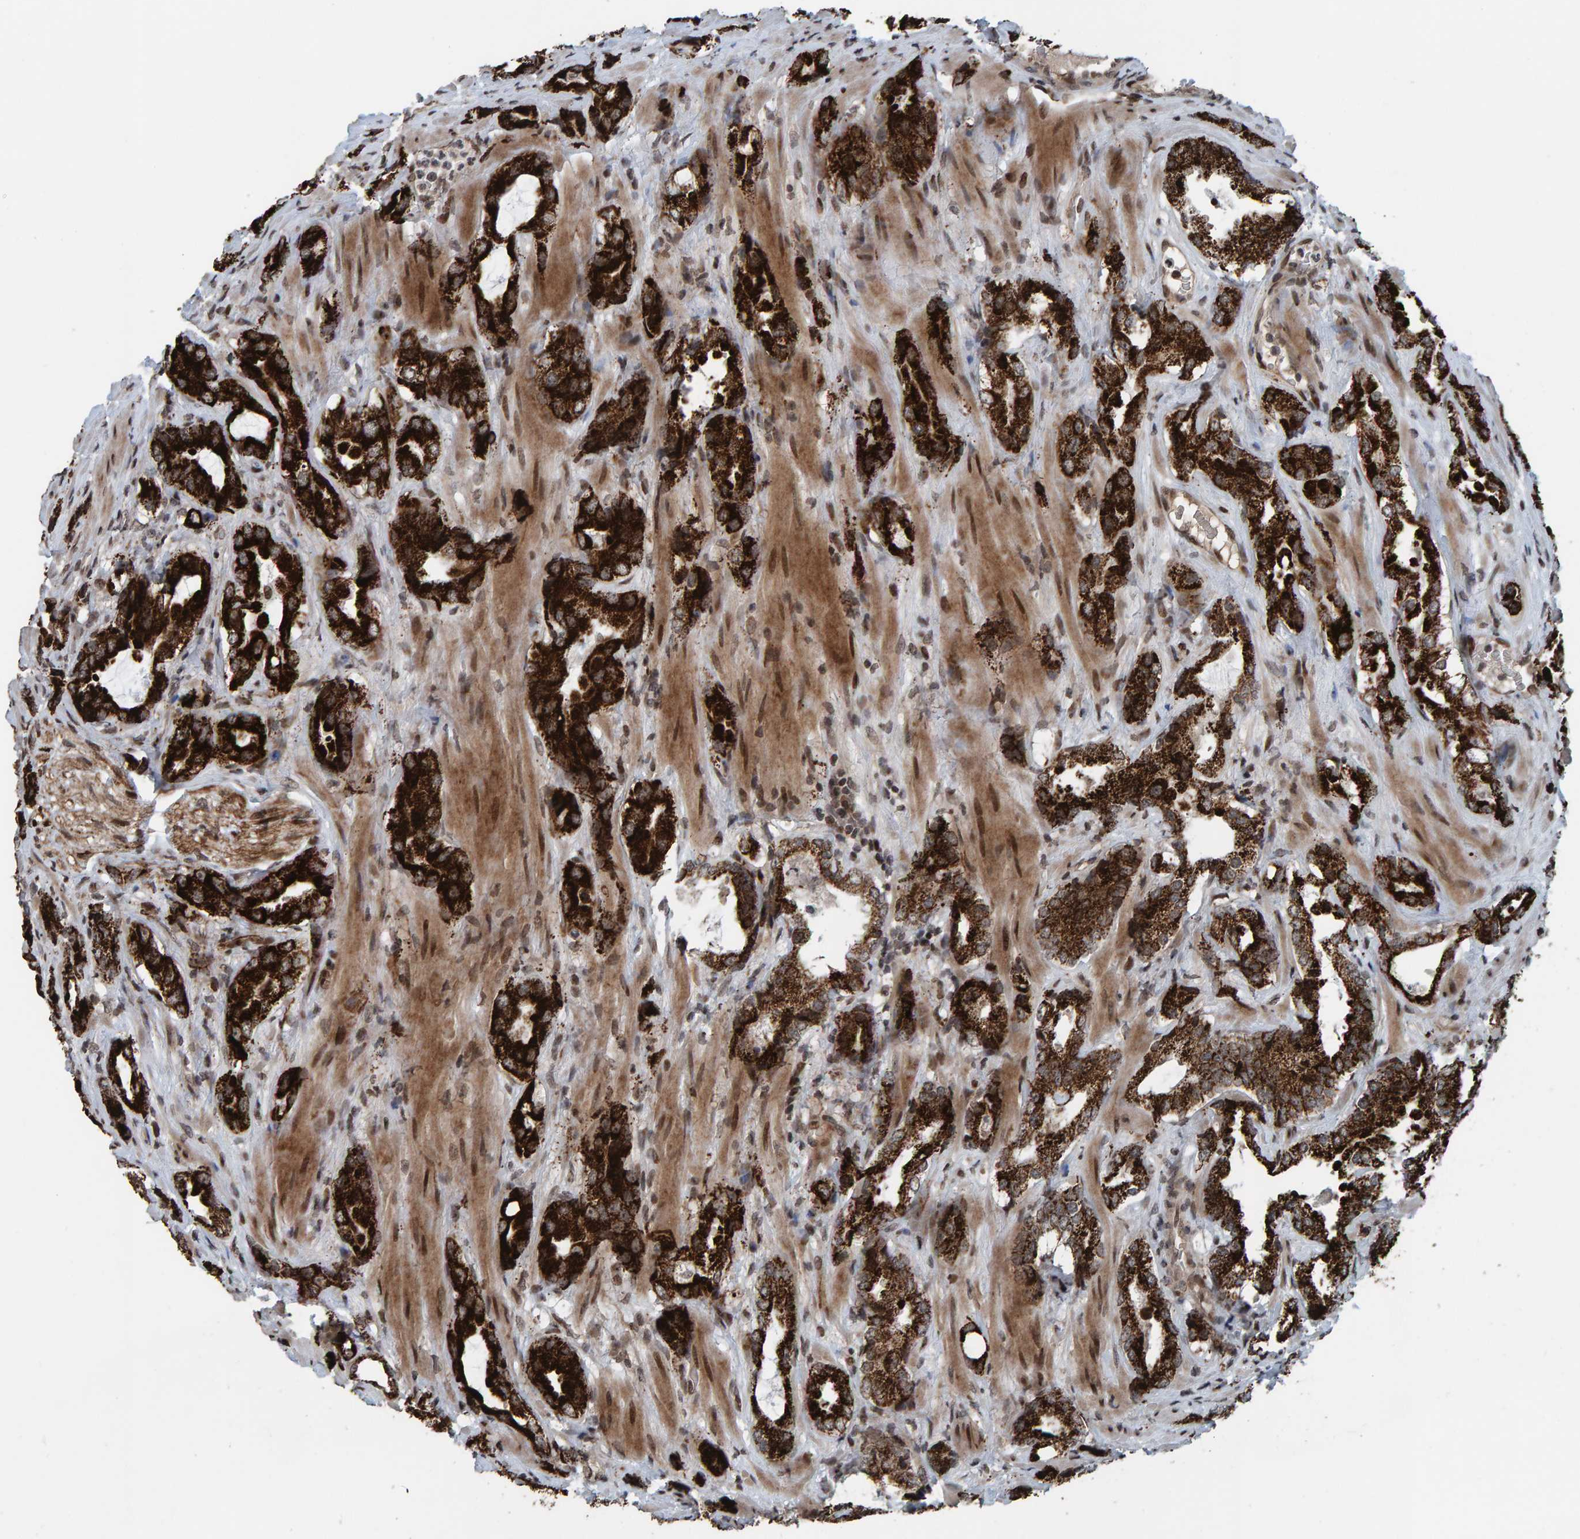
{"staining": {"intensity": "strong", "quantity": ">75%", "location": "cytoplasmic/membranous"}, "tissue": "prostate cancer", "cell_type": "Tumor cells", "image_type": "cancer", "snomed": [{"axis": "morphology", "description": "Adenocarcinoma, High grade"}, {"axis": "topography", "description": "Prostate"}], "caption": "Tumor cells exhibit high levels of strong cytoplasmic/membranous staining in approximately >75% of cells in prostate cancer.", "gene": "ZNF366", "patient": {"sex": "male", "age": 63}}